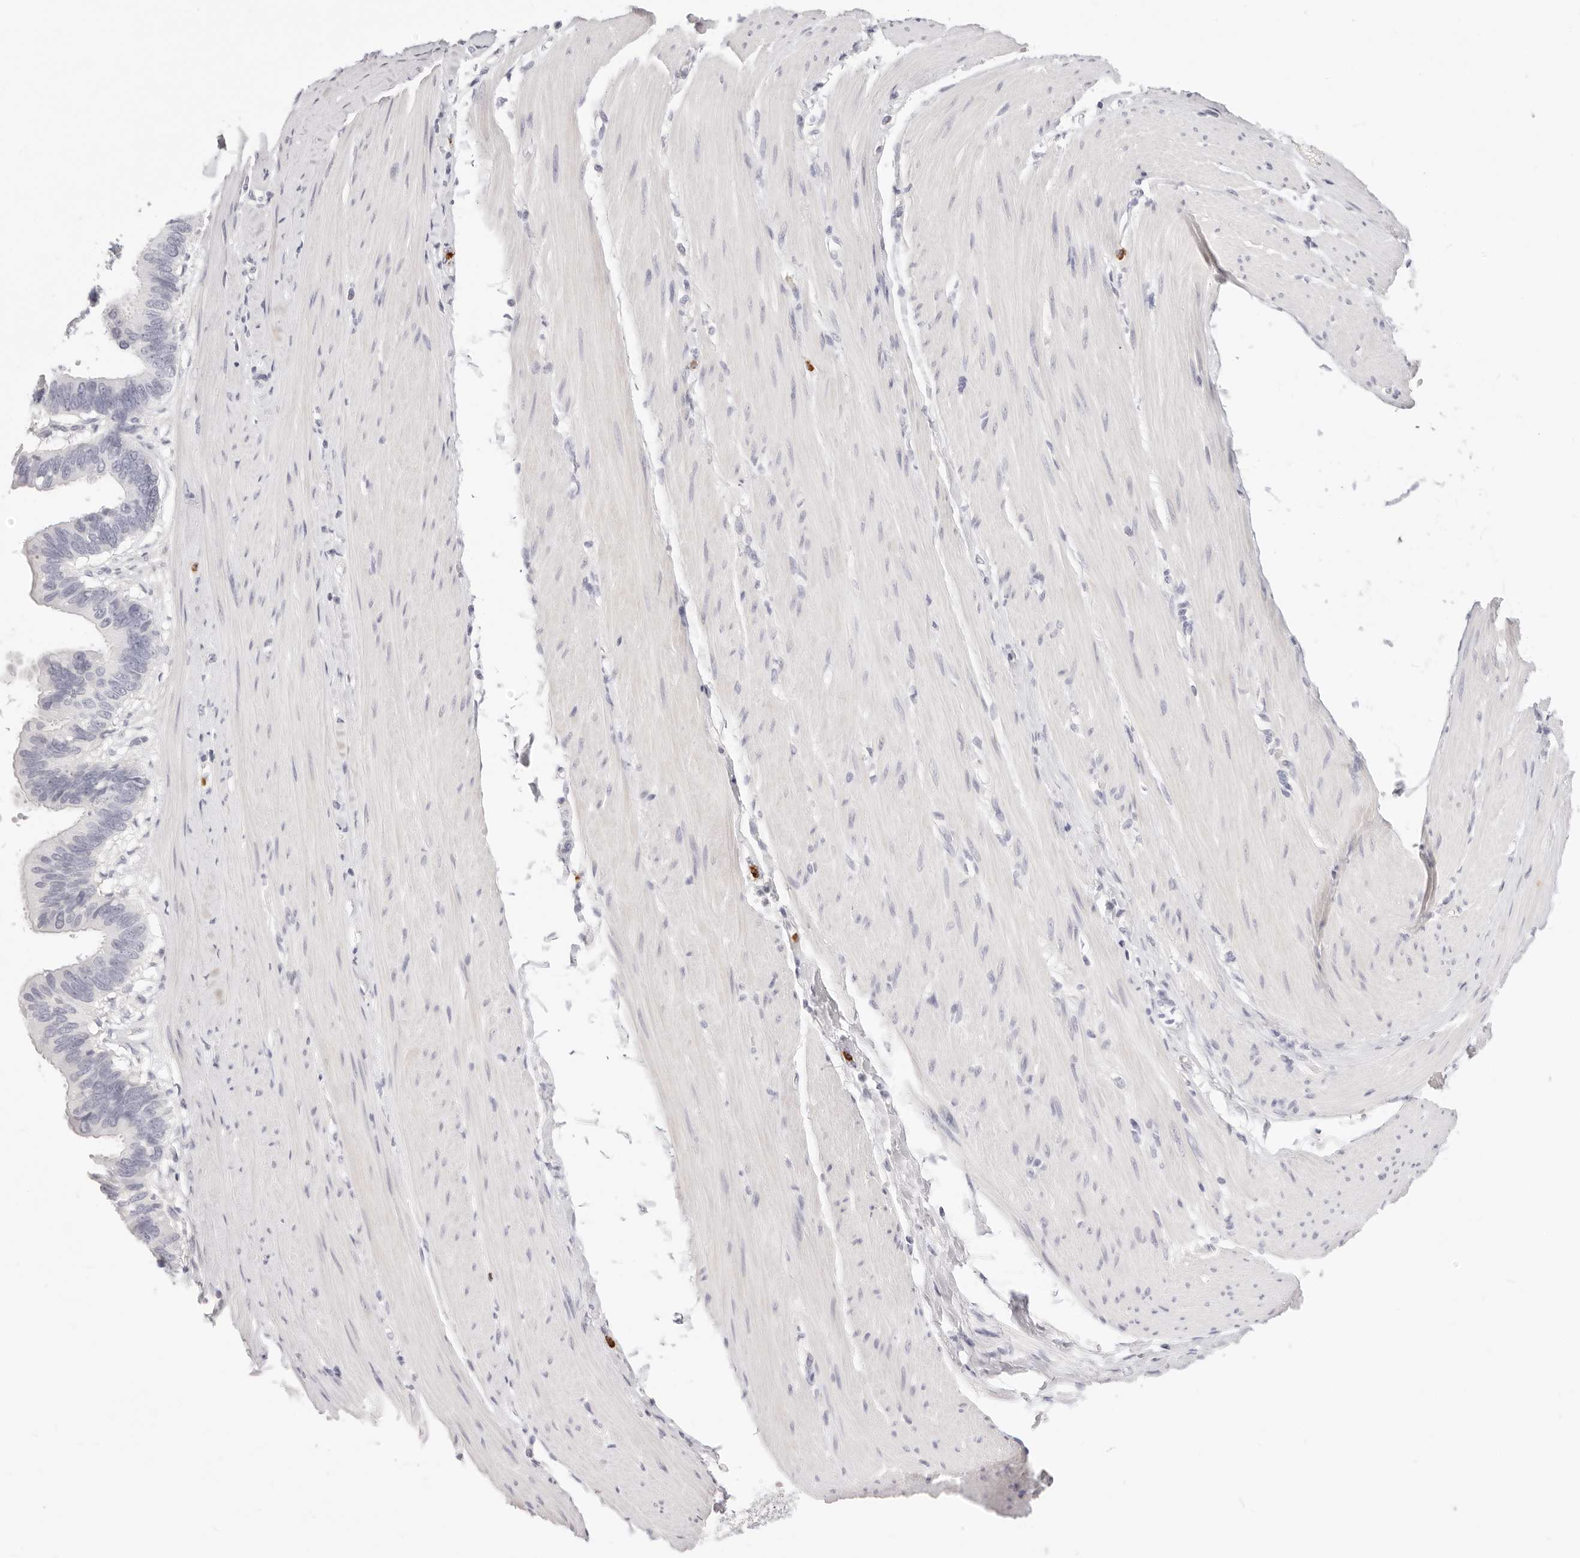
{"staining": {"intensity": "negative", "quantity": "none", "location": "none"}, "tissue": "pancreatic cancer", "cell_type": "Tumor cells", "image_type": "cancer", "snomed": [{"axis": "morphology", "description": "Adenocarcinoma, NOS"}, {"axis": "topography", "description": "Pancreas"}], "caption": "This micrograph is of adenocarcinoma (pancreatic) stained with immunohistochemistry (IHC) to label a protein in brown with the nuclei are counter-stained blue. There is no staining in tumor cells.", "gene": "CAMP", "patient": {"sex": "female", "age": 56}}